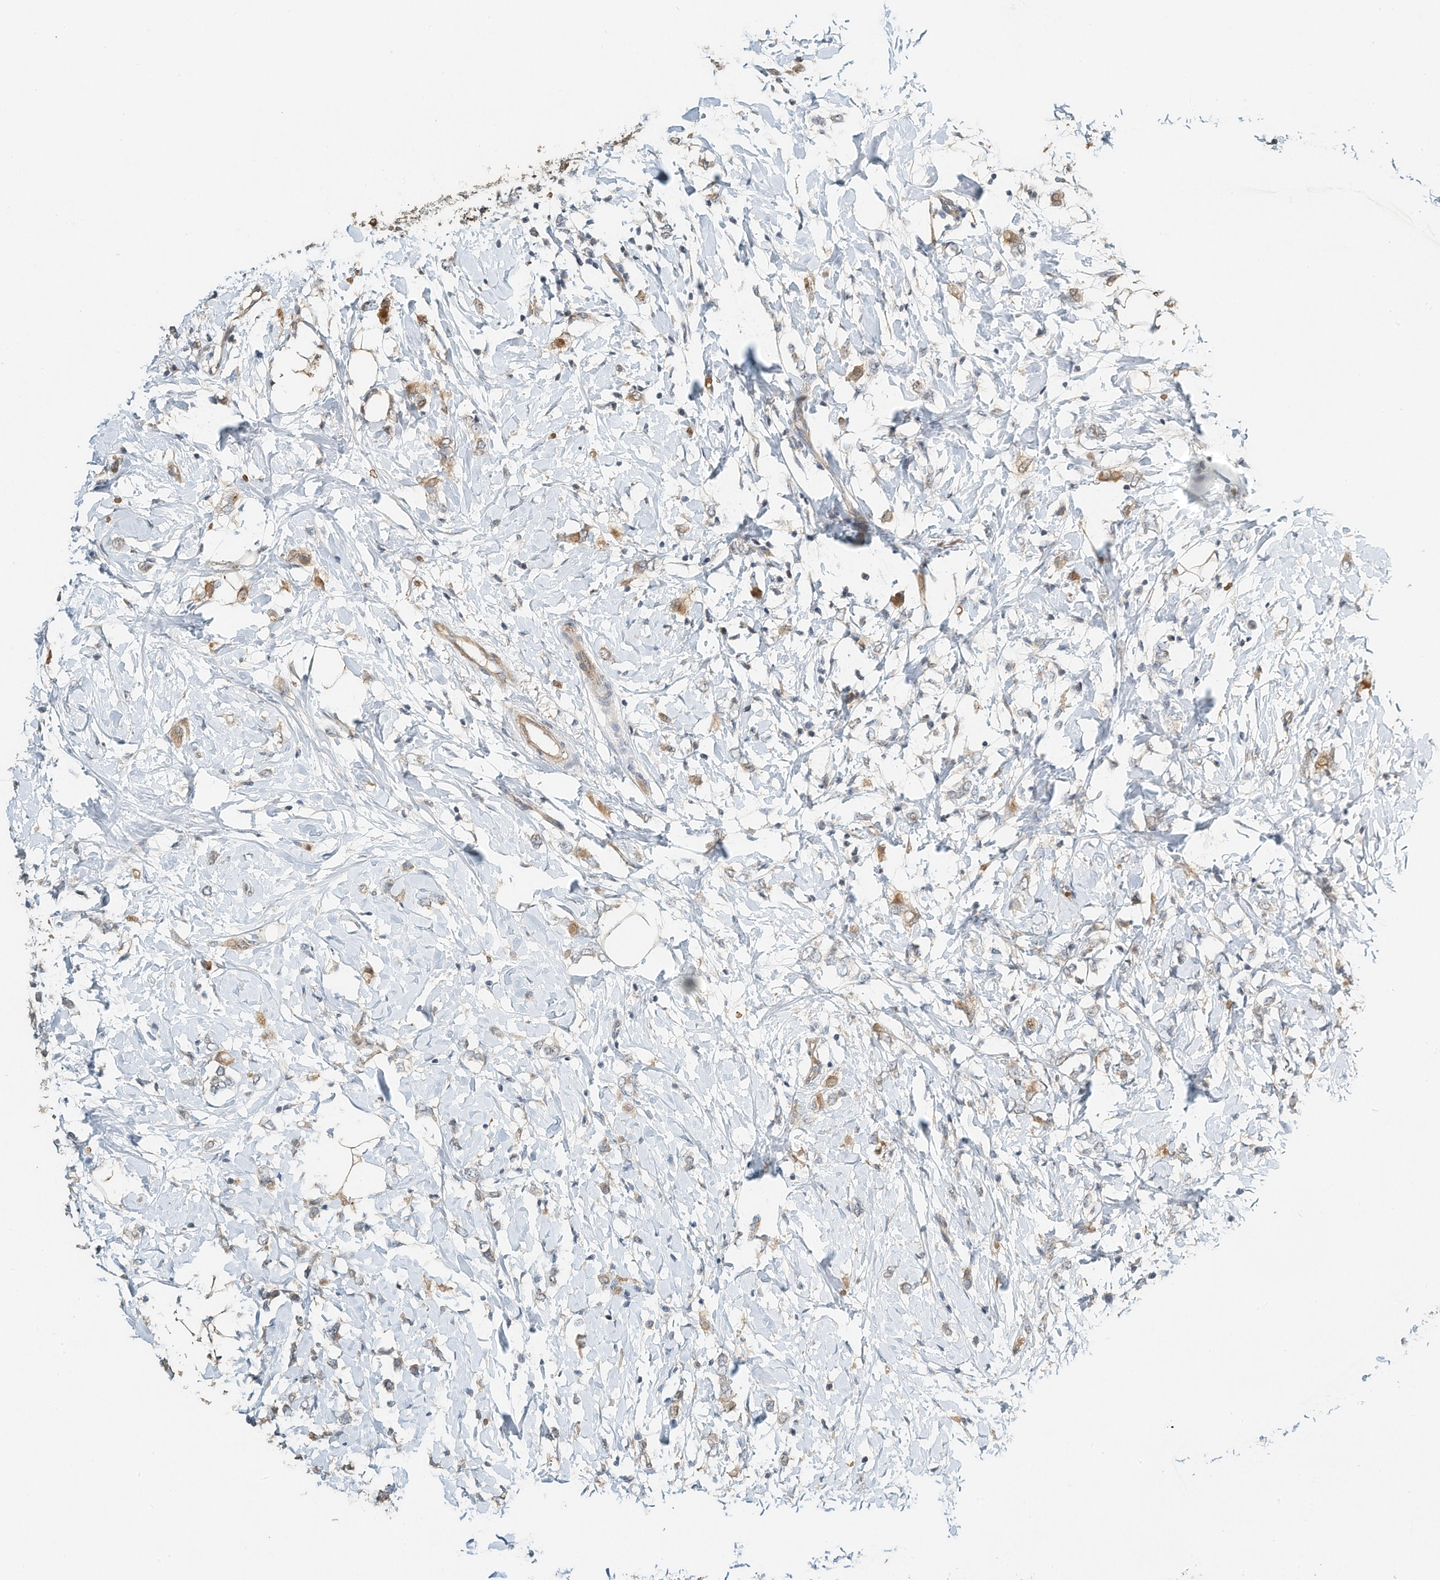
{"staining": {"intensity": "moderate", "quantity": "<25%", "location": "cytoplasmic/membranous"}, "tissue": "breast cancer", "cell_type": "Tumor cells", "image_type": "cancer", "snomed": [{"axis": "morphology", "description": "Normal tissue, NOS"}, {"axis": "morphology", "description": "Lobular carcinoma"}, {"axis": "topography", "description": "Breast"}], "caption": "About <25% of tumor cells in breast lobular carcinoma show moderate cytoplasmic/membranous protein expression as visualized by brown immunohistochemical staining.", "gene": "RCAN3", "patient": {"sex": "female", "age": 47}}